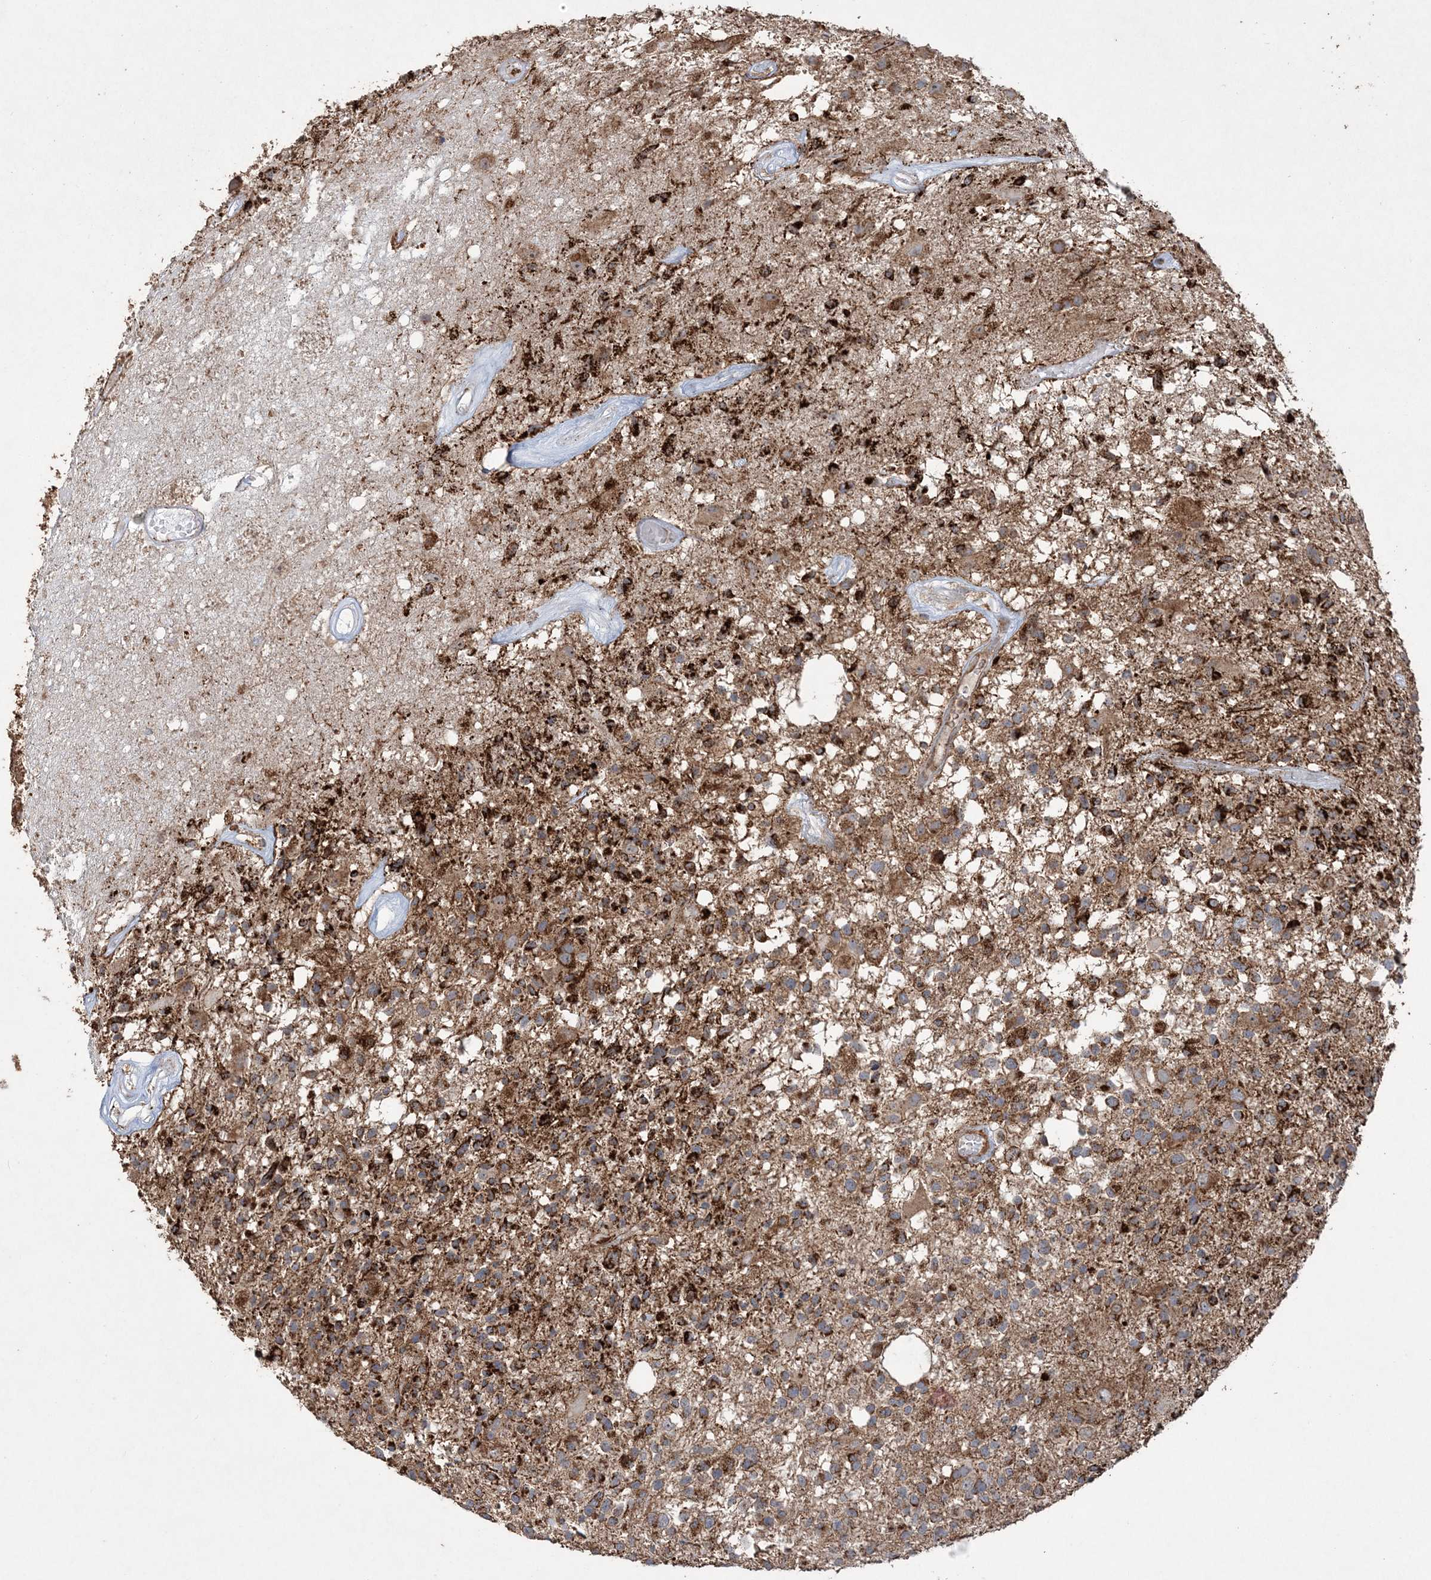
{"staining": {"intensity": "strong", "quantity": ">75%", "location": "cytoplasmic/membranous"}, "tissue": "glioma", "cell_type": "Tumor cells", "image_type": "cancer", "snomed": [{"axis": "morphology", "description": "Glioma, malignant, High grade"}, {"axis": "morphology", "description": "Glioblastoma, NOS"}, {"axis": "topography", "description": "Brain"}], "caption": "Immunohistochemical staining of glioma shows strong cytoplasmic/membranous protein expression in approximately >75% of tumor cells.", "gene": "TTC7A", "patient": {"sex": "male", "age": 60}}